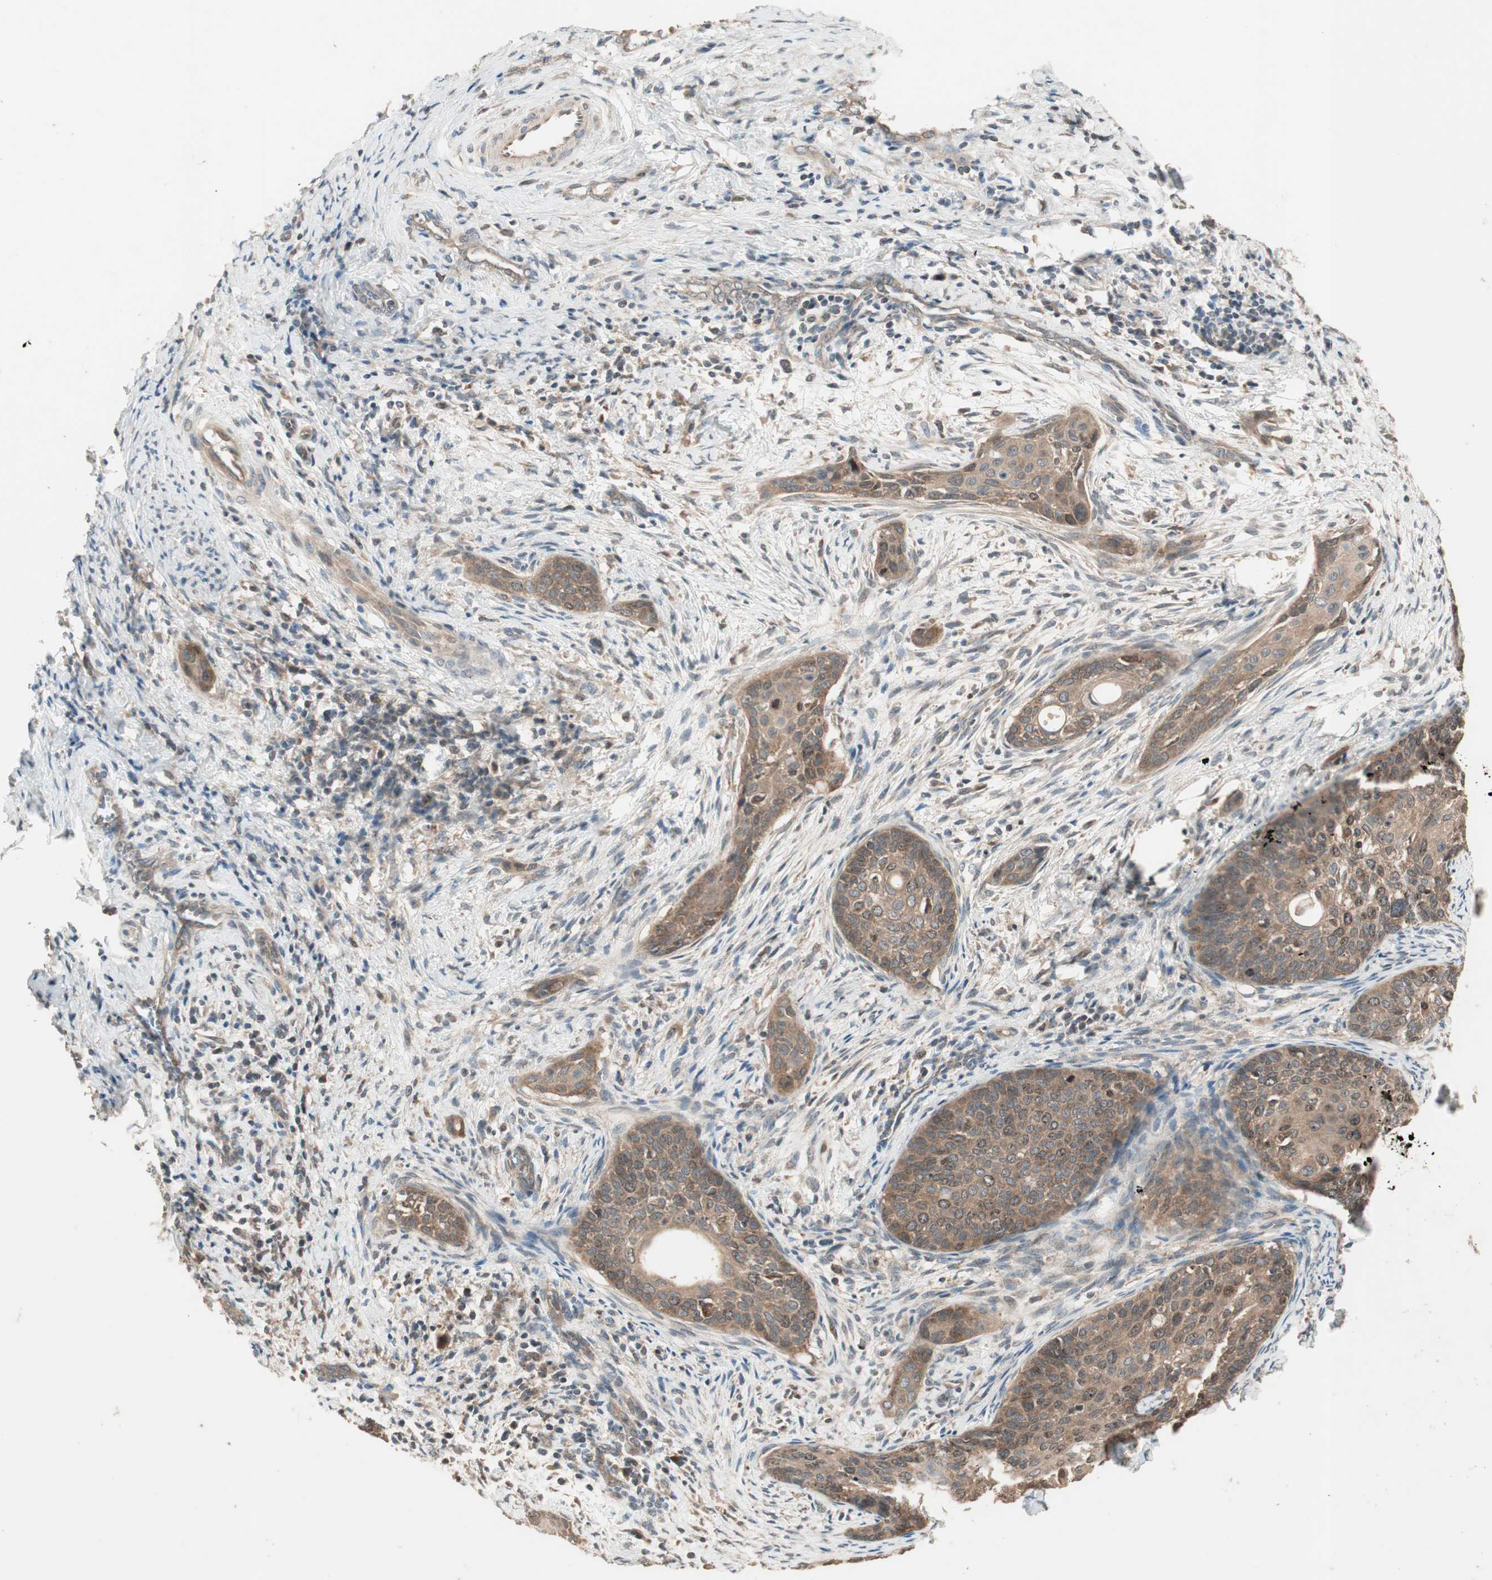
{"staining": {"intensity": "moderate", "quantity": ">75%", "location": "cytoplasmic/membranous"}, "tissue": "cervical cancer", "cell_type": "Tumor cells", "image_type": "cancer", "snomed": [{"axis": "morphology", "description": "Squamous cell carcinoma, NOS"}, {"axis": "topography", "description": "Cervix"}], "caption": "Immunohistochemistry of squamous cell carcinoma (cervical) displays medium levels of moderate cytoplasmic/membranous positivity in approximately >75% of tumor cells. (DAB (3,3'-diaminobenzidine) = brown stain, brightfield microscopy at high magnification).", "gene": "ATP6AP2", "patient": {"sex": "female", "age": 33}}